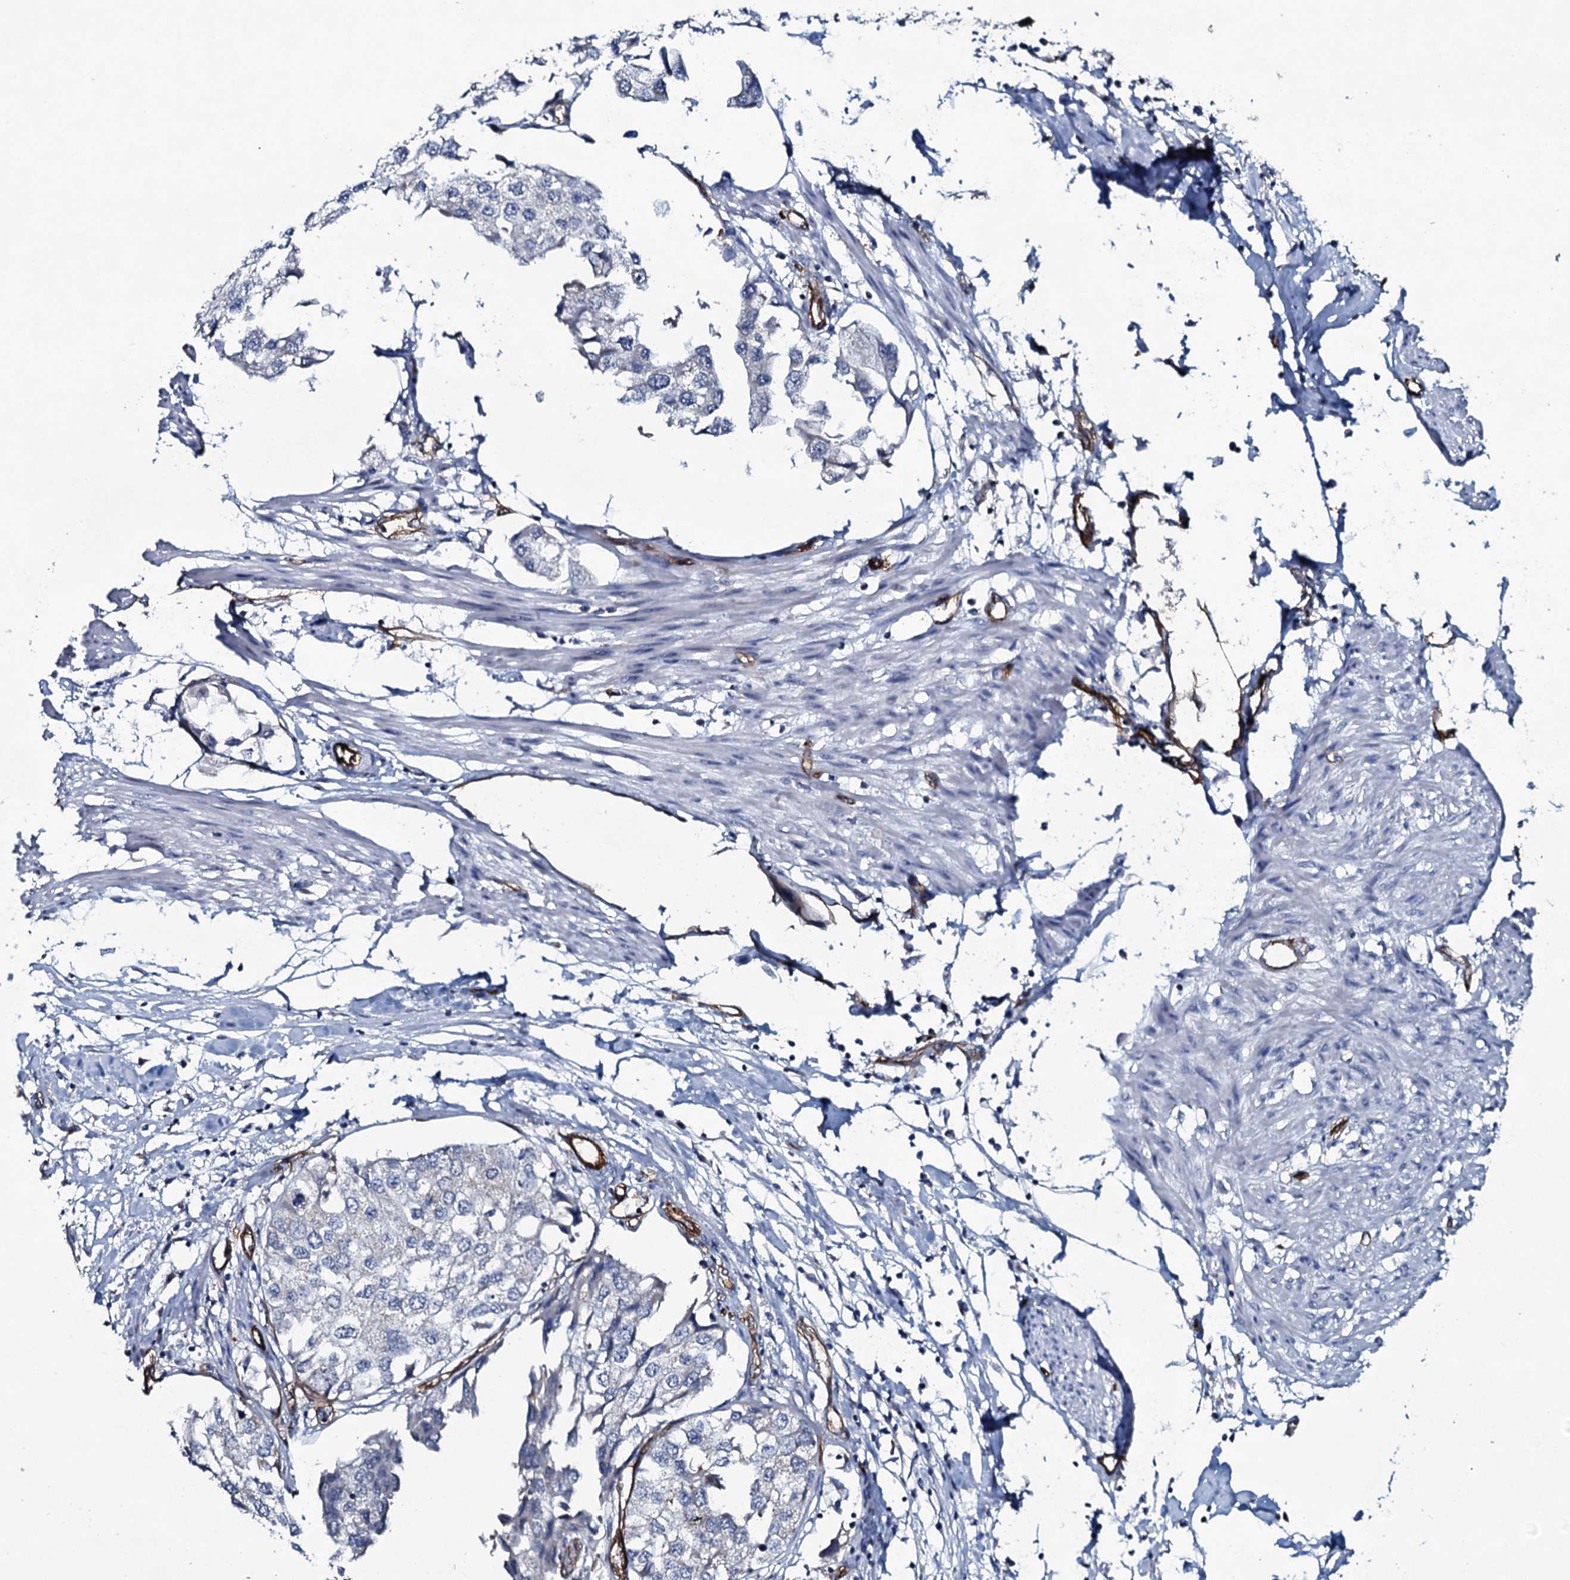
{"staining": {"intensity": "negative", "quantity": "none", "location": "none"}, "tissue": "urothelial cancer", "cell_type": "Tumor cells", "image_type": "cancer", "snomed": [{"axis": "morphology", "description": "Urothelial carcinoma, High grade"}, {"axis": "topography", "description": "Urinary bladder"}], "caption": "Human urothelial cancer stained for a protein using immunohistochemistry (IHC) demonstrates no positivity in tumor cells.", "gene": "CLEC14A", "patient": {"sex": "male", "age": 64}}